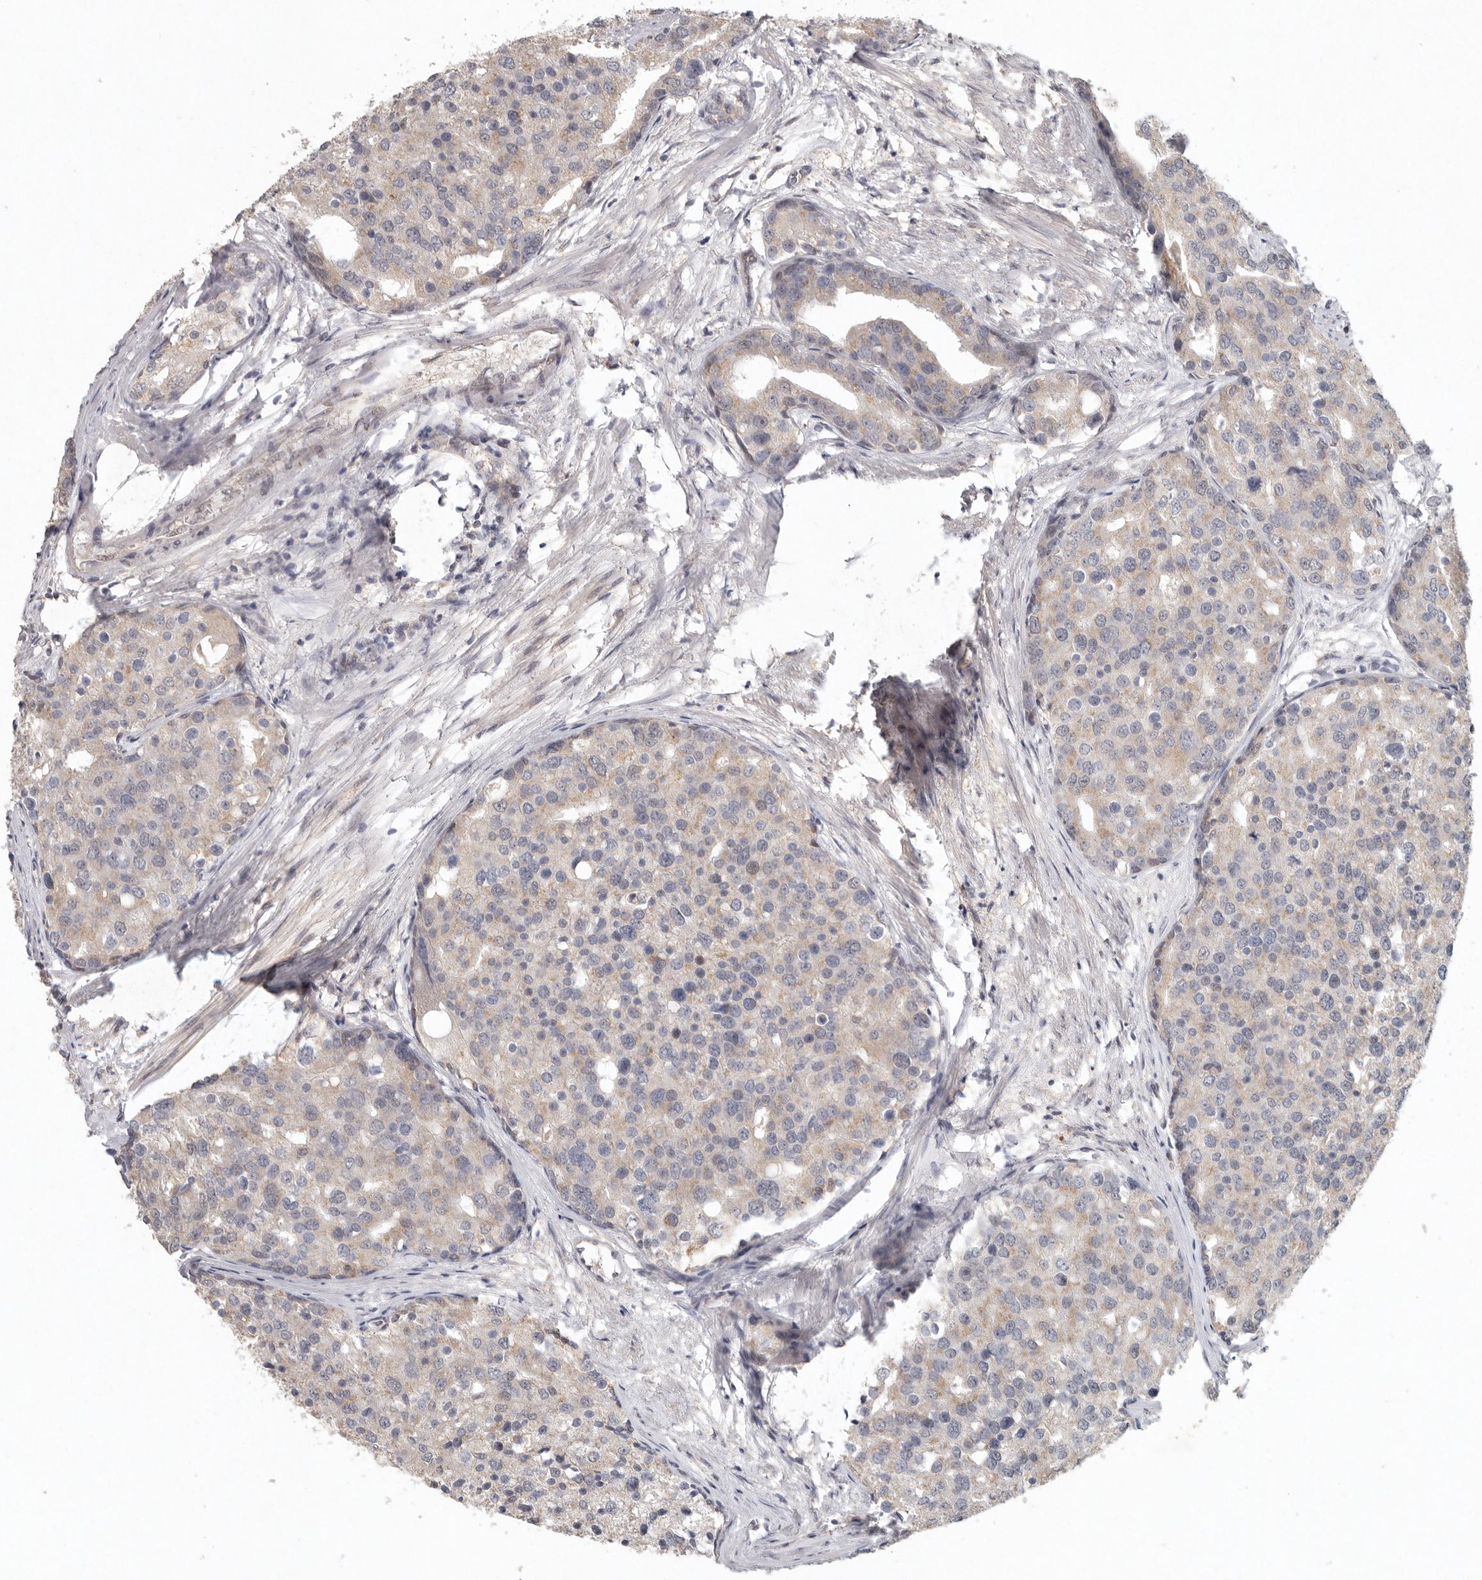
{"staining": {"intensity": "weak", "quantity": "<25%", "location": "cytoplasmic/membranous"}, "tissue": "prostate cancer", "cell_type": "Tumor cells", "image_type": "cancer", "snomed": [{"axis": "morphology", "description": "Adenocarcinoma, High grade"}, {"axis": "topography", "description": "Prostate"}], "caption": "A high-resolution image shows immunohistochemistry staining of prostate cancer, which exhibits no significant positivity in tumor cells. (DAB (3,3'-diaminobenzidine) IHC visualized using brightfield microscopy, high magnification).", "gene": "LRRC75A", "patient": {"sex": "male", "age": 50}}